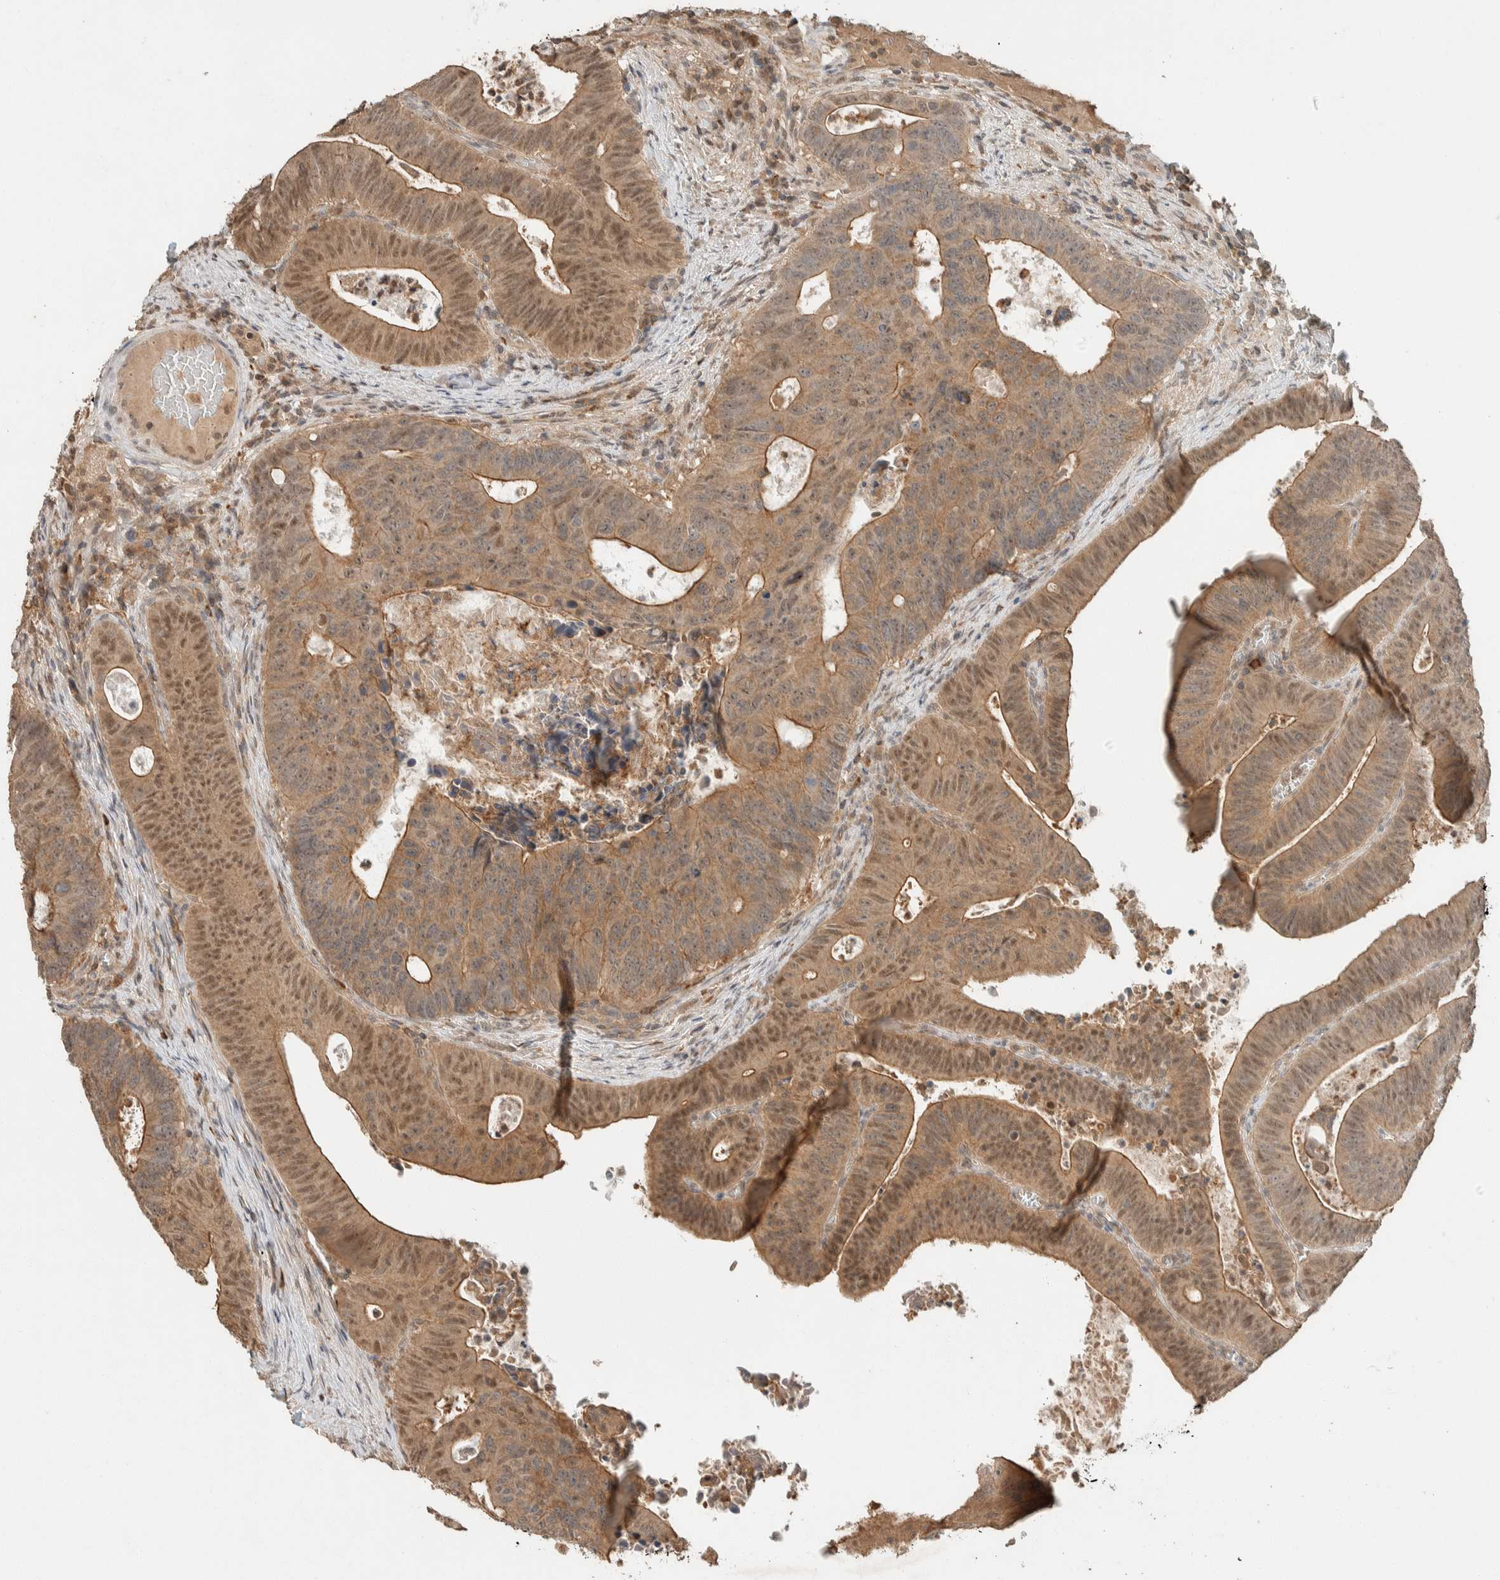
{"staining": {"intensity": "moderate", "quantity": ">75%", "location": "cytoplasmic/membranous,nuclear"}, "tissue": "colorectal cancer", "cell_type": "Tumor cells", "image_type": "cancer", "snomed": [{"axis": "morphology", "description": "Adenocarcinoma, NOS"}, {"axis": "topography", "description": "Colon"}], "caption": "Moderate cytoplasmic/membranous and nuclear expression is appreciated in approximately >75% of tumor cells in adenocarcinoma (colorectal).", "gene": "ZNF567", "patient": {"sex": "male", "age": 87}}